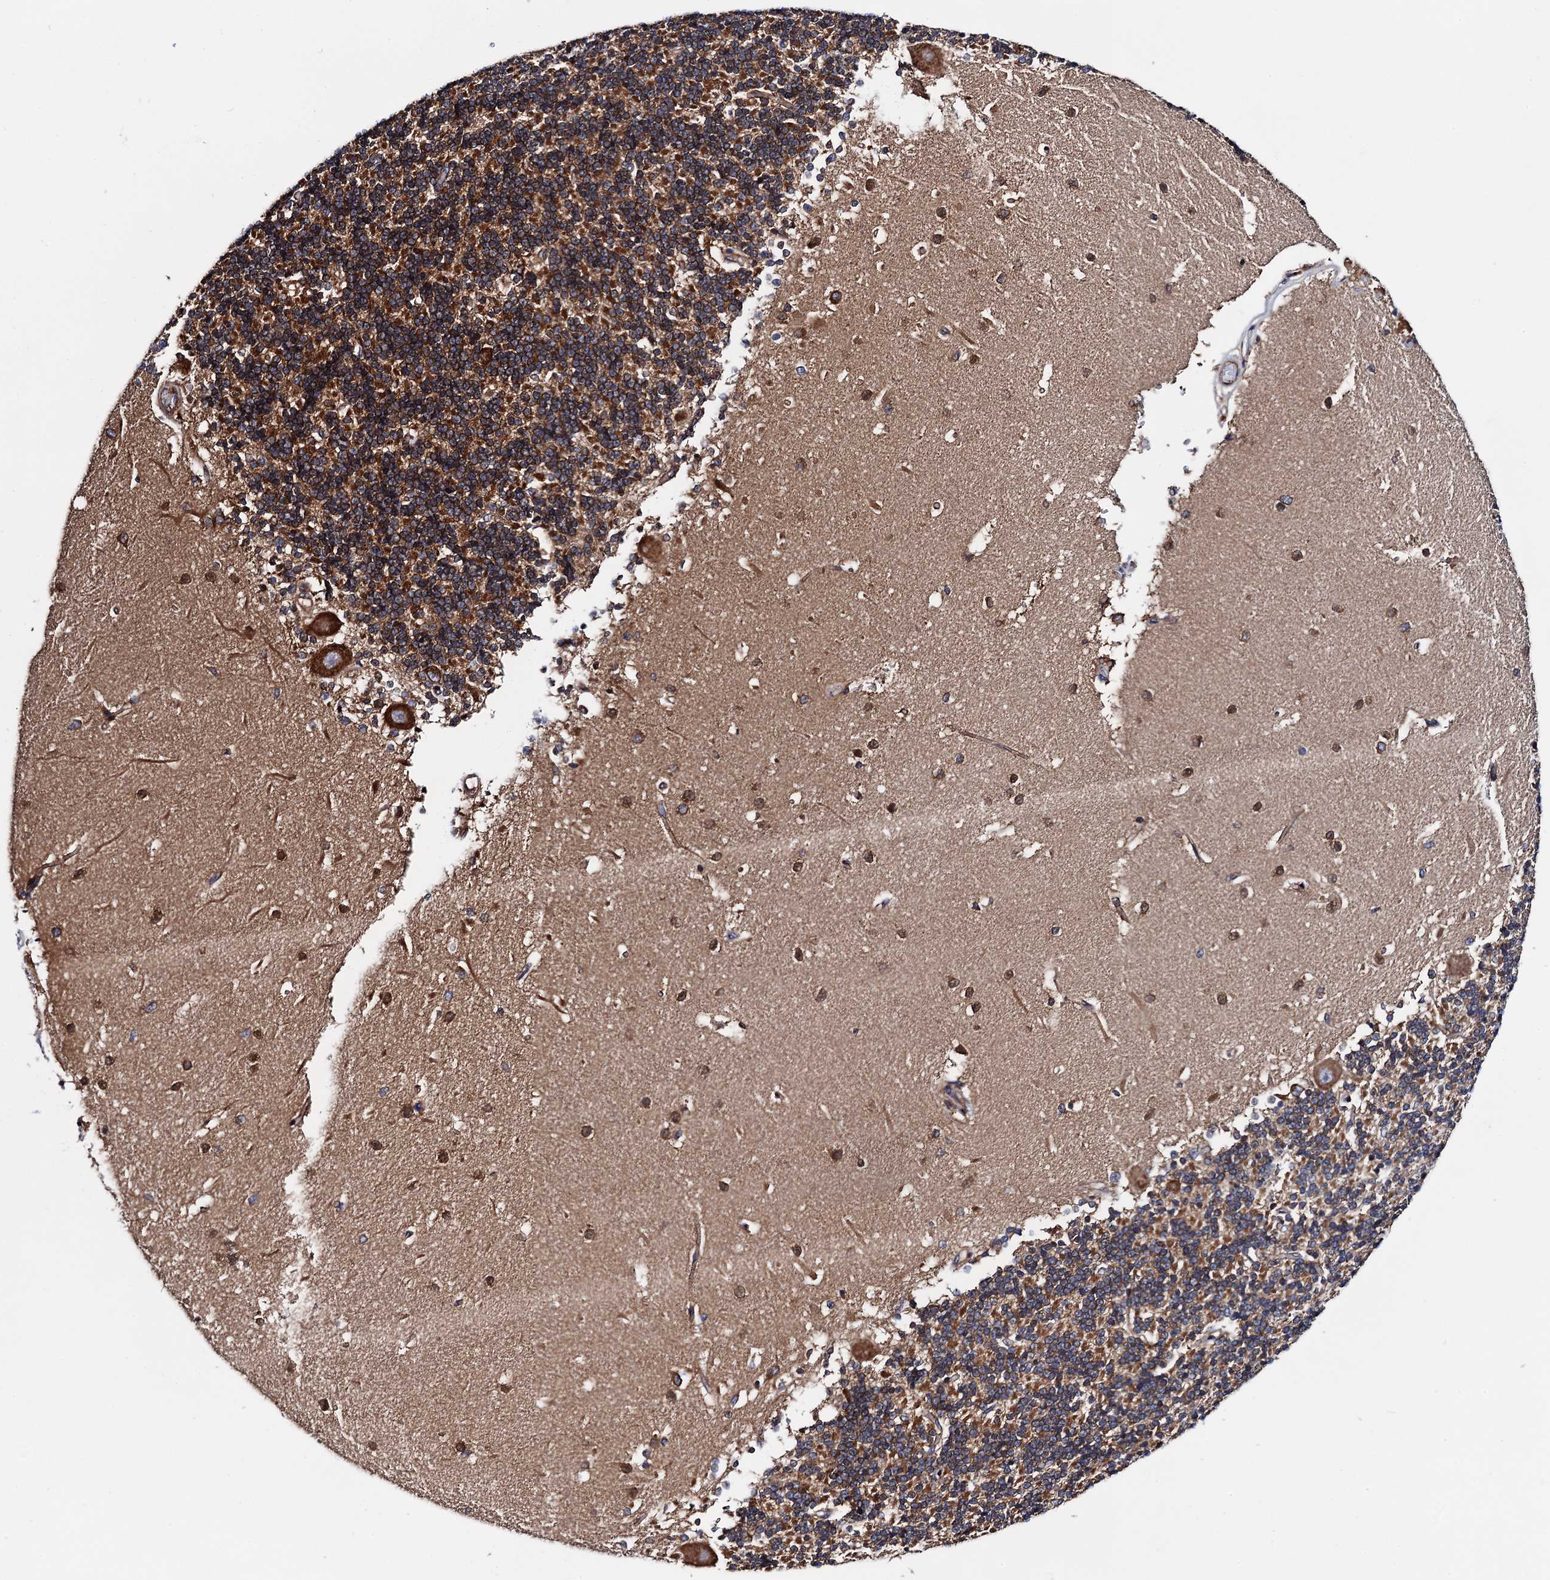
{"staining": {"intensity": "strong", "quantity": "25%-75%", "location": "cytoplasmic/membranous"}, "tissue": "cerebellum", "cell_type": "Cells in granular layer", "image_type": "normal", "snomed": [{"axis": "morphology", "description": "Normal tissue, NOS"}, {"axis": "topography", "description": "Cerebellum"}], "caption": "Immunohistochemistry (DAB) staining of normal human cerebellum shows strong cytoplasmic/membranous protein staining in about 25%-75% of cells in granular layer.", "gene": "MRPL48", "patient": {"sex": "male", "age": 37}}